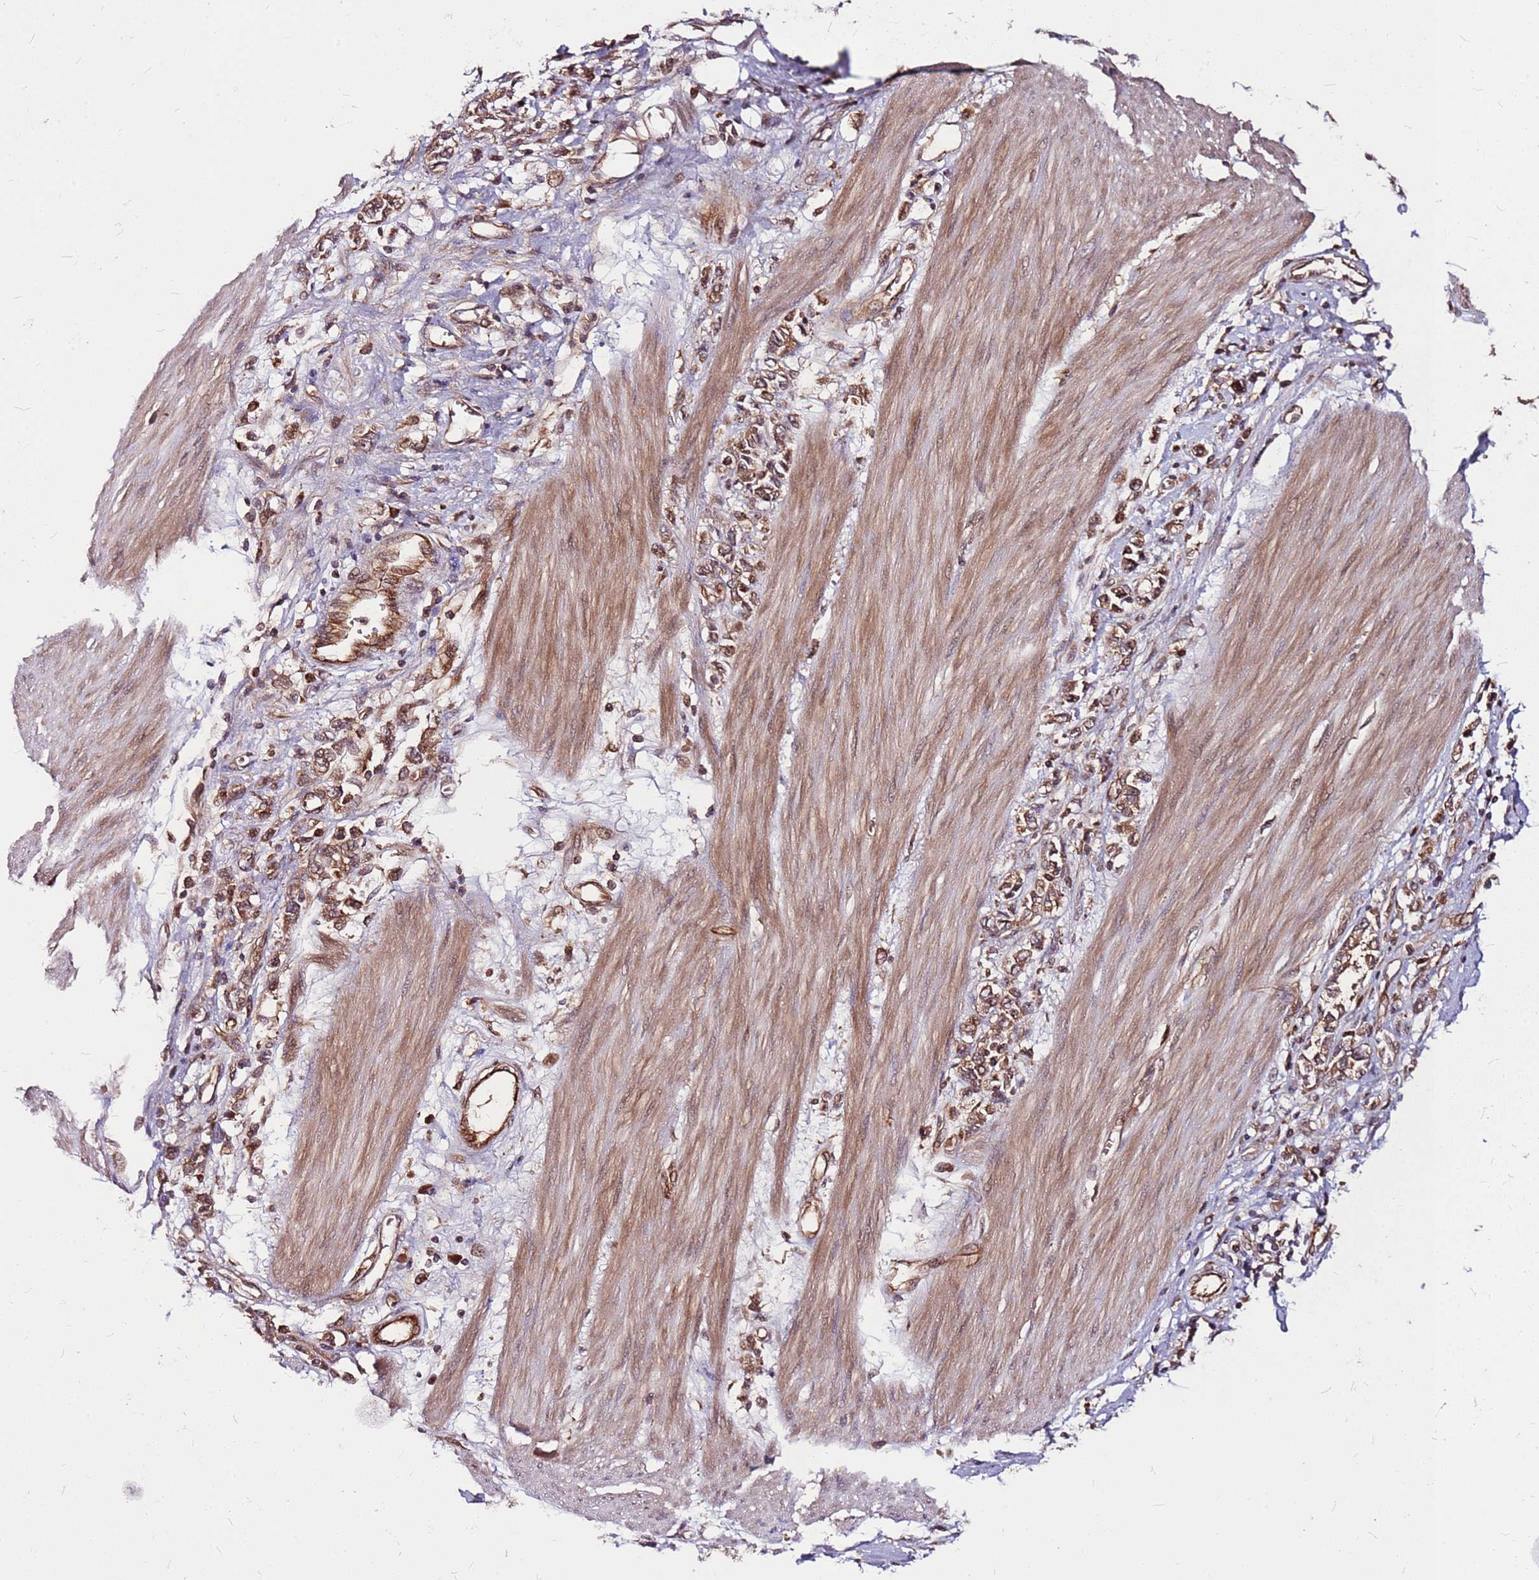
{"staining": {"intensity": "moderate", "quantity": ">75%", "location": "cytoplasmic/membranous"}, "tissue": "stomach cancer", "cell_type": "Tumor cells", "image_type": "cancer", "snomed": [{"axis": "morphology", "description": "Adenocarcinoma, NOS"}, {"axis": "topography", "description": "Stomach"}], "caption": "Stomach cancer (adenocarcinoma) stained for a protein exhibits moderate cytoplasmic/membranous positivity in tumor cells.", "gene": "LYPLAL1", "patient": {"sex": "female", "age": 76}}